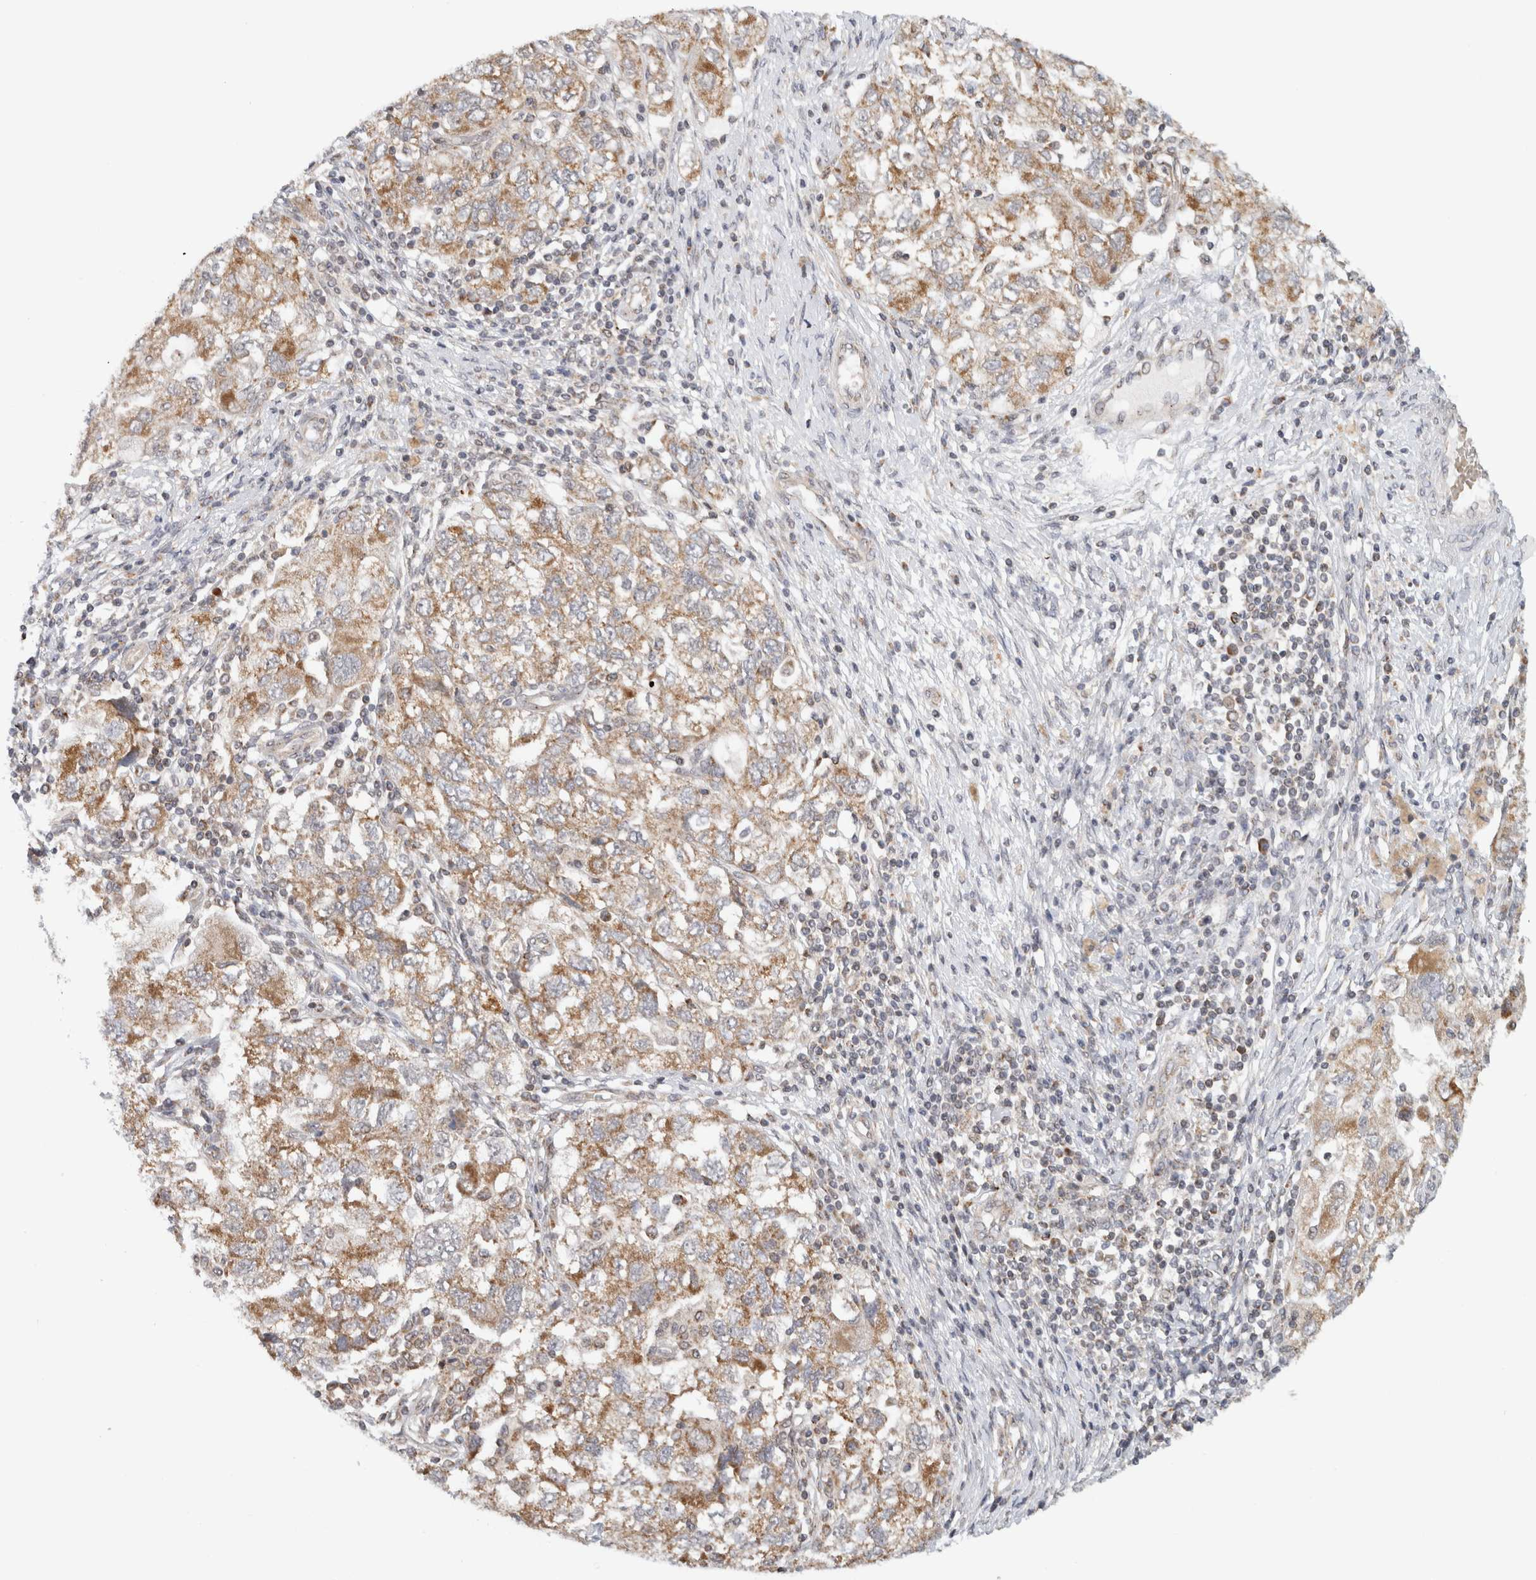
{"staining": {"intensity": "moderate", "quantity": ">75%", "location": "cytoplasmic/membranous"}, "tissue": "ovarian cancer", "cell_type": "Tumor cells", "image_type": "cancer", "snomed": [{"axis": "morphology", "description": "Carcinoma, NOS"}, {"axis": "morphology", "description": "Cystadenocarcinoma, serous, NOS"}, {"axis": "topography", "description": "Ovary"}], "caption": "Immunohistochemistry image of ovarian cancer (serous cystadenocarcinoma) stained for a protein (brown), which reveals medium levels of moderate cytoplasmic/membranous staining in approximately >75% of tumor cells.", "gene": "CMC2", "patient": {"sex": "female", "age": 69}}